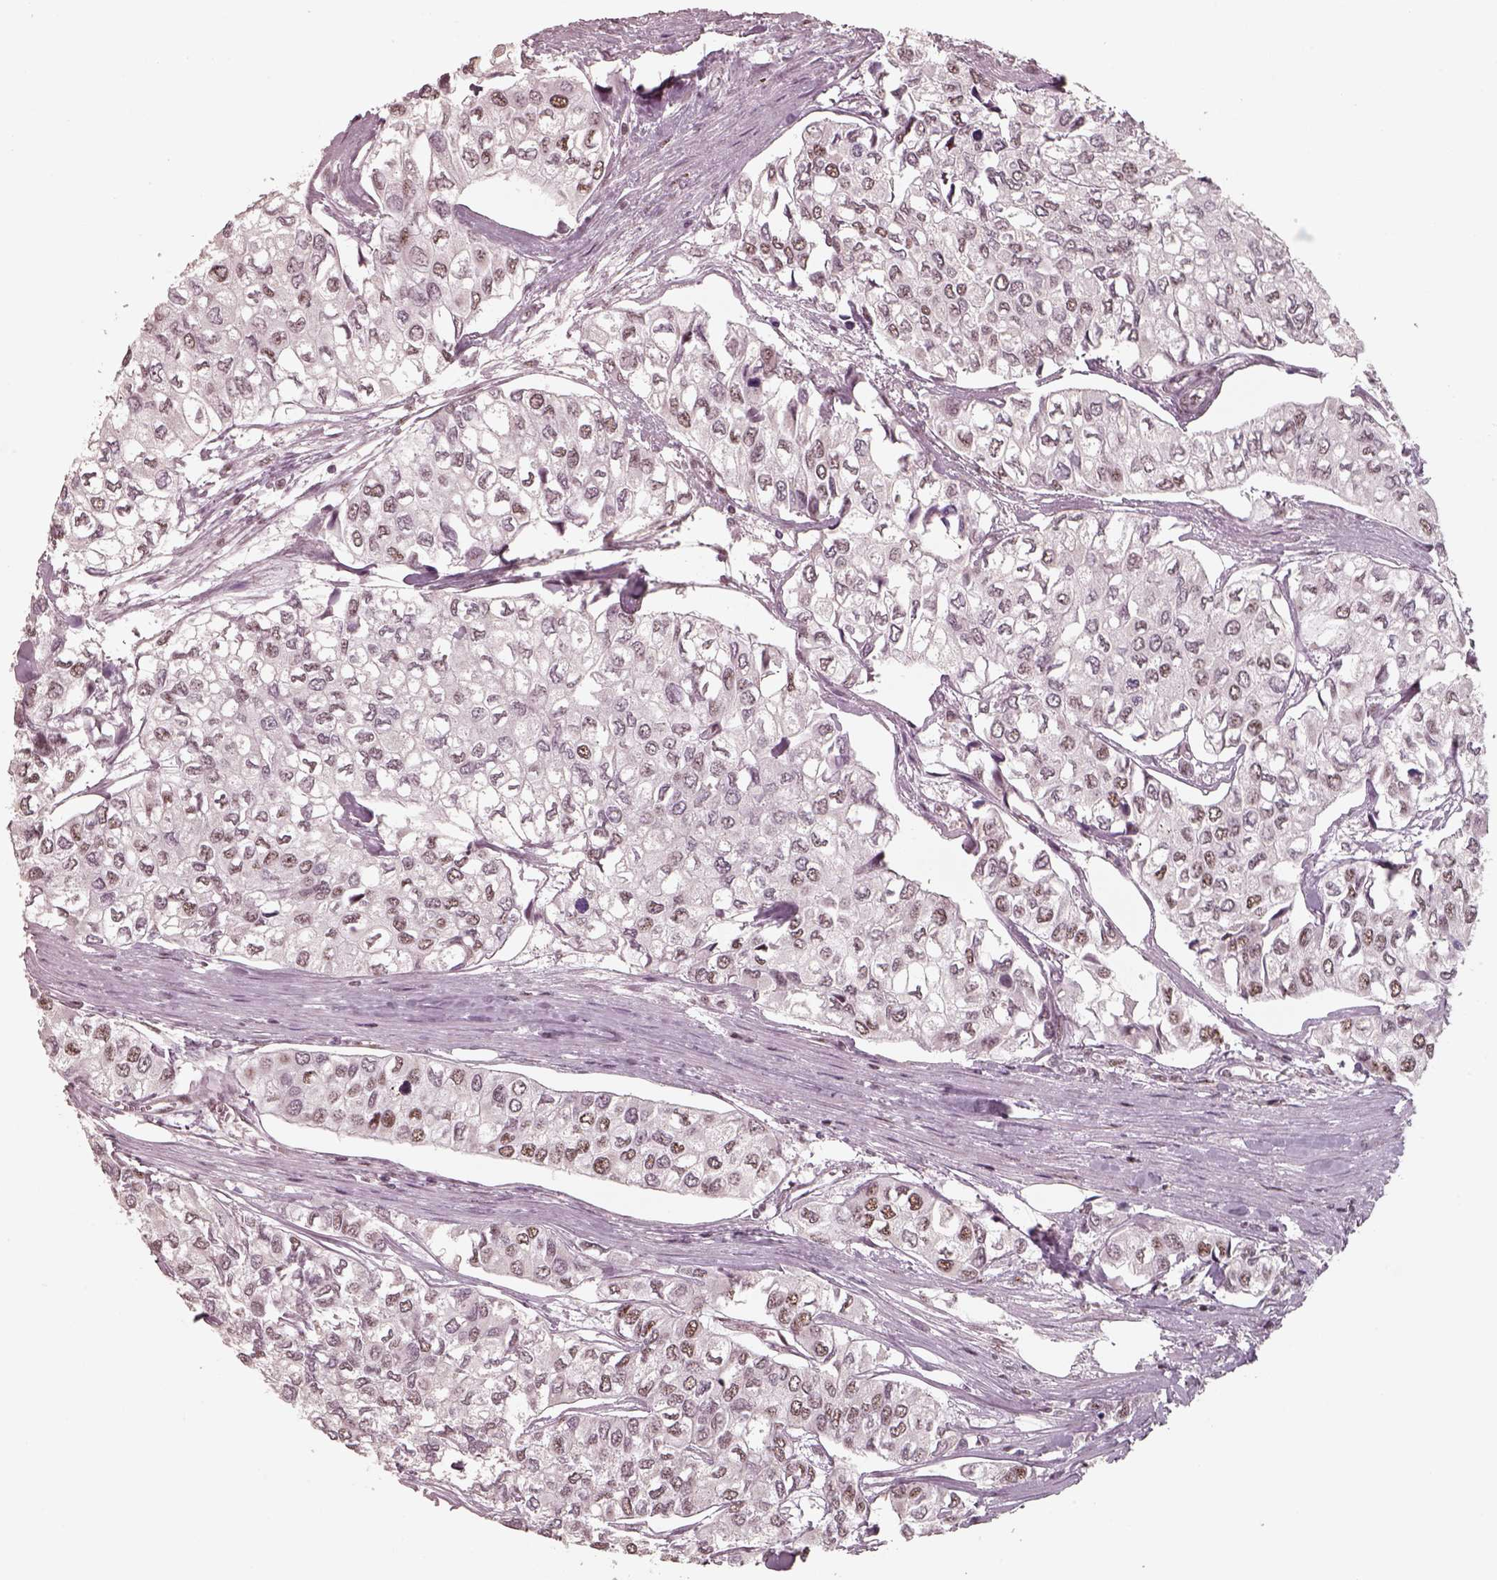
{"staining": {"intensity": "weak", "quantity": ">75%", "location": "nuclear"}, "tissue": "urothelial cancer", "cell_type": "Tumor cells", "image_type": "cancer", "snomed": [{"axis": "morphology", "description": "Urothelial carcinoma, High grade"}, {"axis": "topography", "description": "Urinary bladder"}], "caption": "High-power microscopy captured an immunohistochemistry histopathology image of high-grade urothelial carcinoma, revealing weak nuclear expression in approximately >75% of tumor cells.", "gene": "ATXN7L3", "patient": {"sex": "male", "age": 73}}